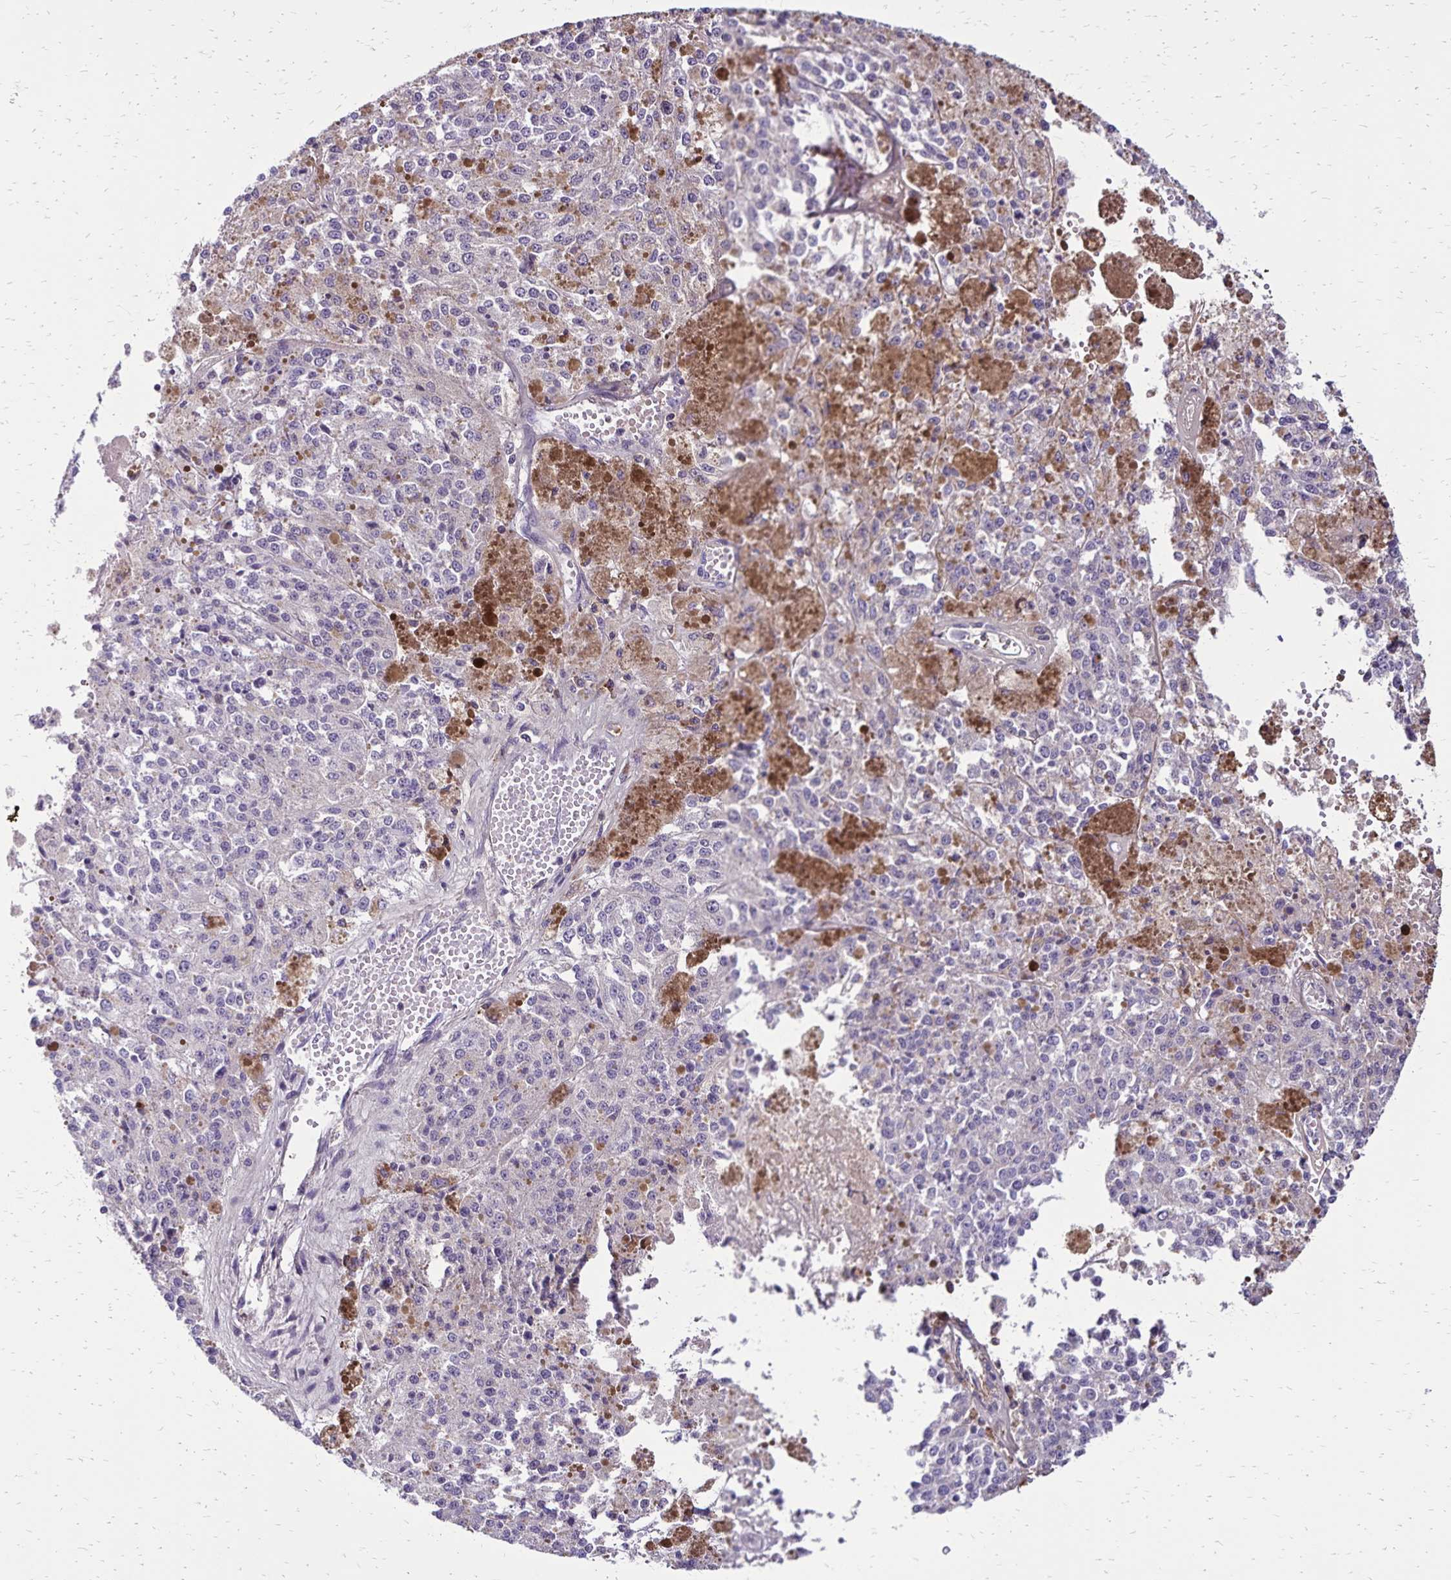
{"staining": {"intensity": "negative", "quantity": "none", "location": "none"}, "tissue": "melanoma", "cell_type": "Tumor cells", "image_type": "cancer", "snomed": [{"axis": "morphology", "description": "Malignant melanoma, Metastatic site"}, {"axis": "topography", "description": "Lymph node"}], "caption": "IHC photomicrograph of human malignant melanoma (metastatic site) stained for a protein (brown), which reveals no expression in tumor cells.", "gene": "CD27", "patient": {"sex": "female", "age": 64}}